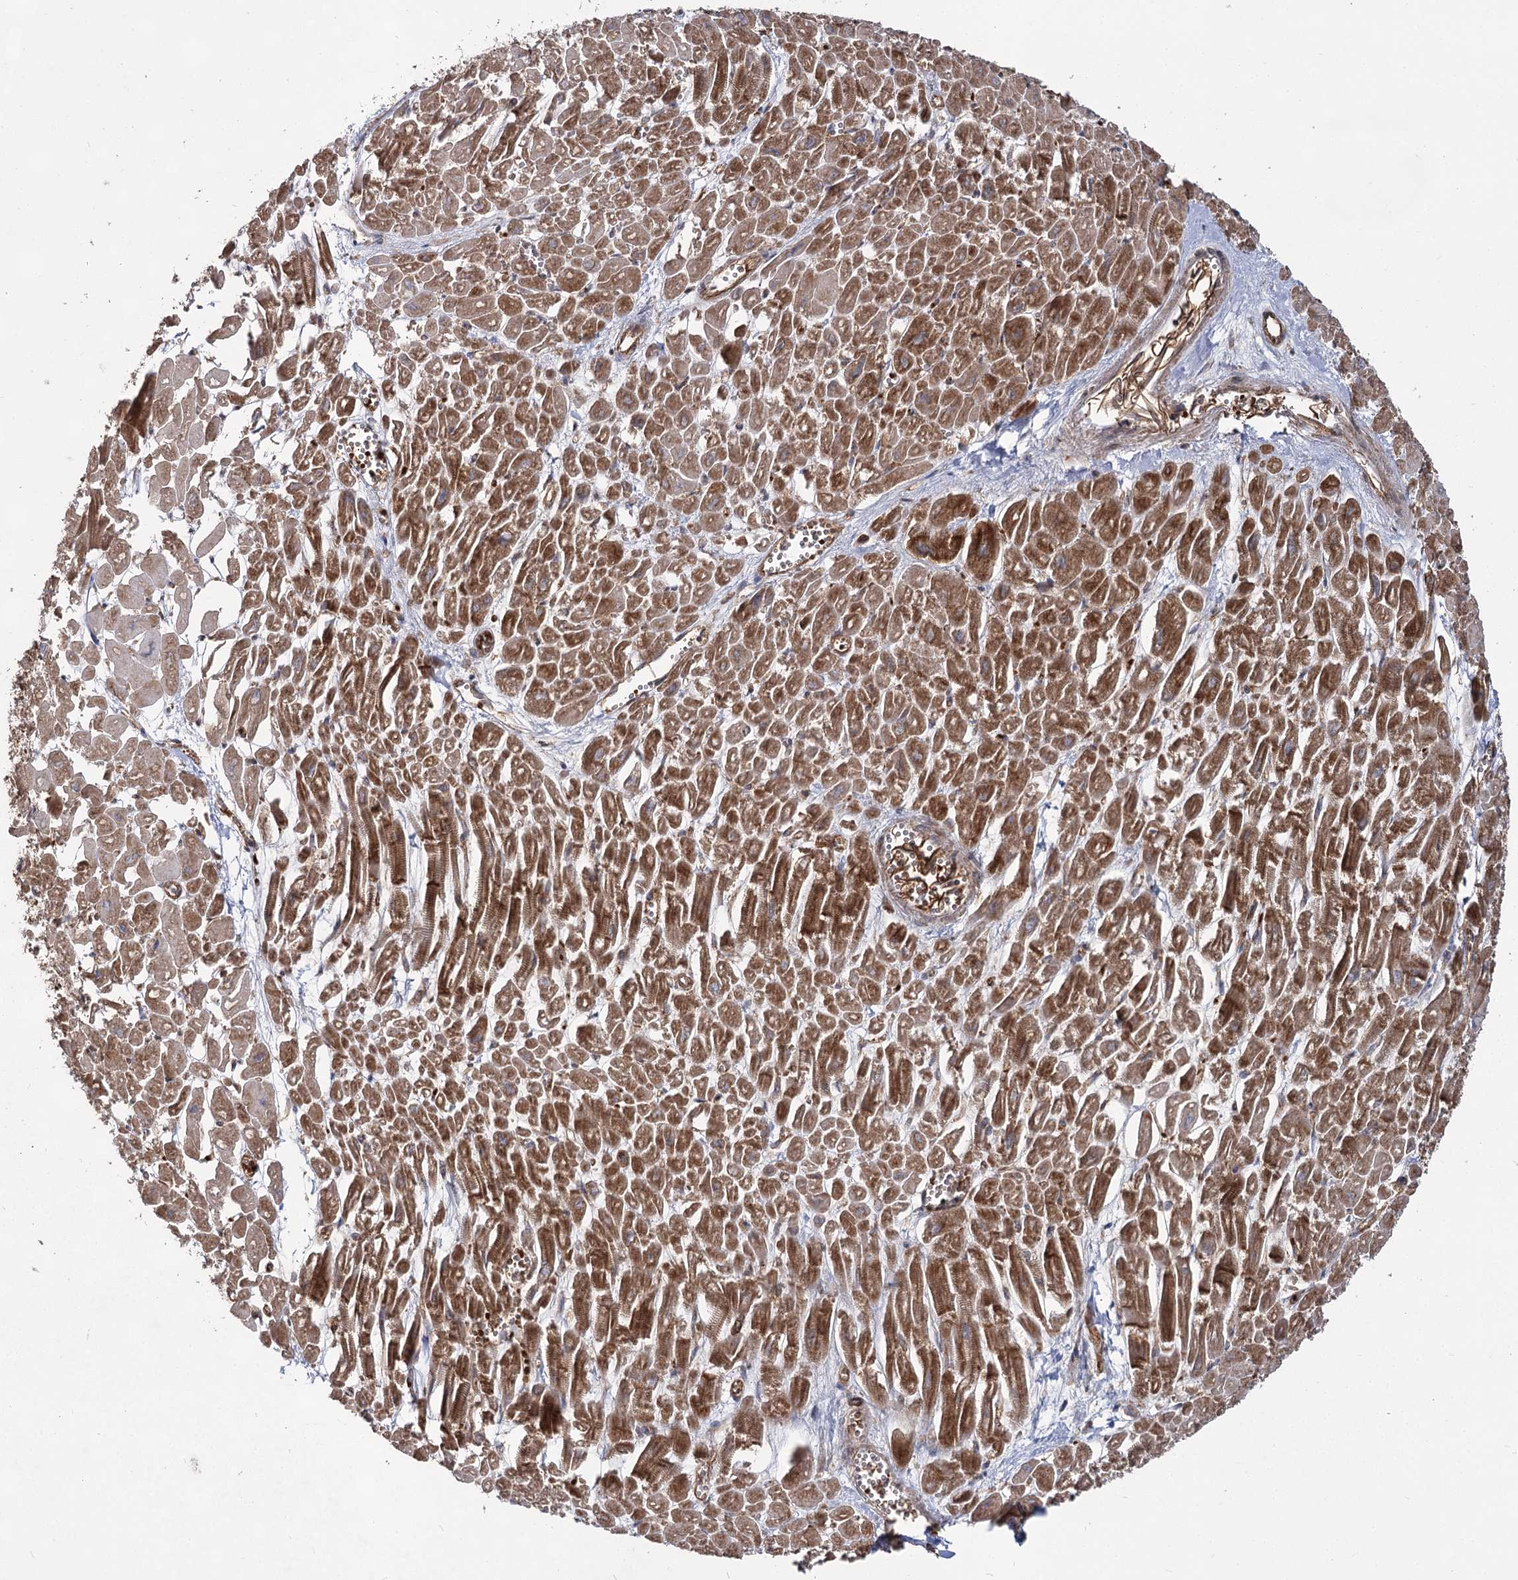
{"staining": {"intensity": "strong", "quantity": "25%-75%", "location": "cytoplasmic/membranous"}, "tissue": "heart muscle", "cell_type": "Cardiomyocytes", "image_type": "normal", "snomed": [{"axis": "morphology", "description": "Normal tissue, NOS"}, {"axis": "topography", "description": "Heart"}], "caption": "Protein analysis of normal heart muscle shows strong cytoplasmic/membranous staining in about 25%-75% of cardiomyocytes.", "gene": "IQSEC1", "patient": {"sex": "male", "age": 54}}